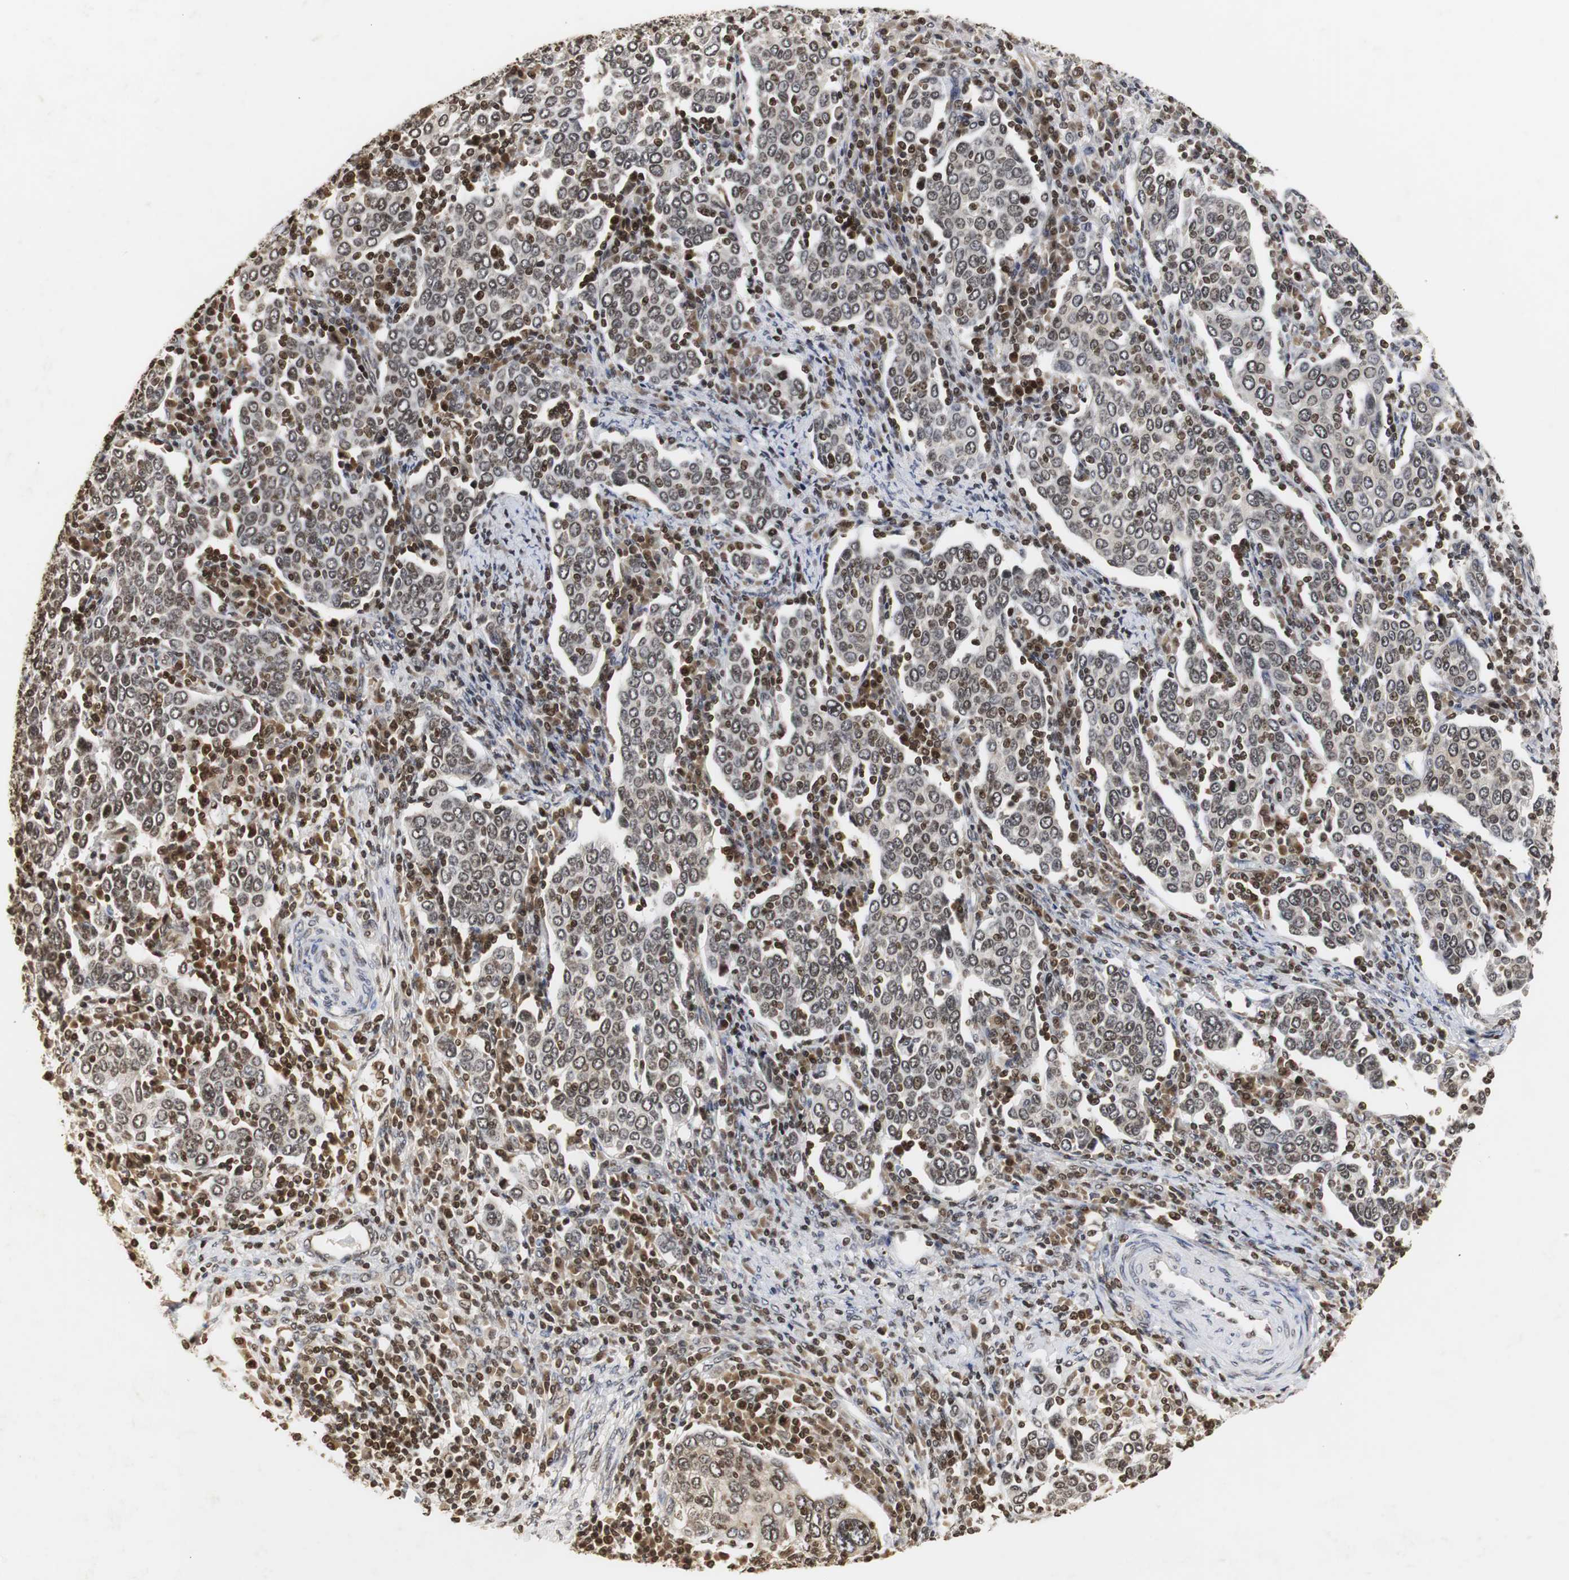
{"staining": {"intensity": "moderate", "quantity": "25%-75%", "location": "cytoplasmic/membranous,nuclear"}, "tissue": "cervical cancer", "cell_type": "Tumor cells", "image_type": "cancer", "snomed": [{"axis": "morphology", "description": "Squamous cell carcinoma, NOS"}, {"axis": "topography", "description": "Cervix"}], "caption": "Immunohistochemistry (IHC) of cervical cancer displays medium levels of moderate cytoplasmic/membranous and nuclear staining in about 25%-75% of tumor cells. Nuclei are stained in blue.", "gene": "ZFC3H1", "patient": {"sex": "female", "age": 40}}